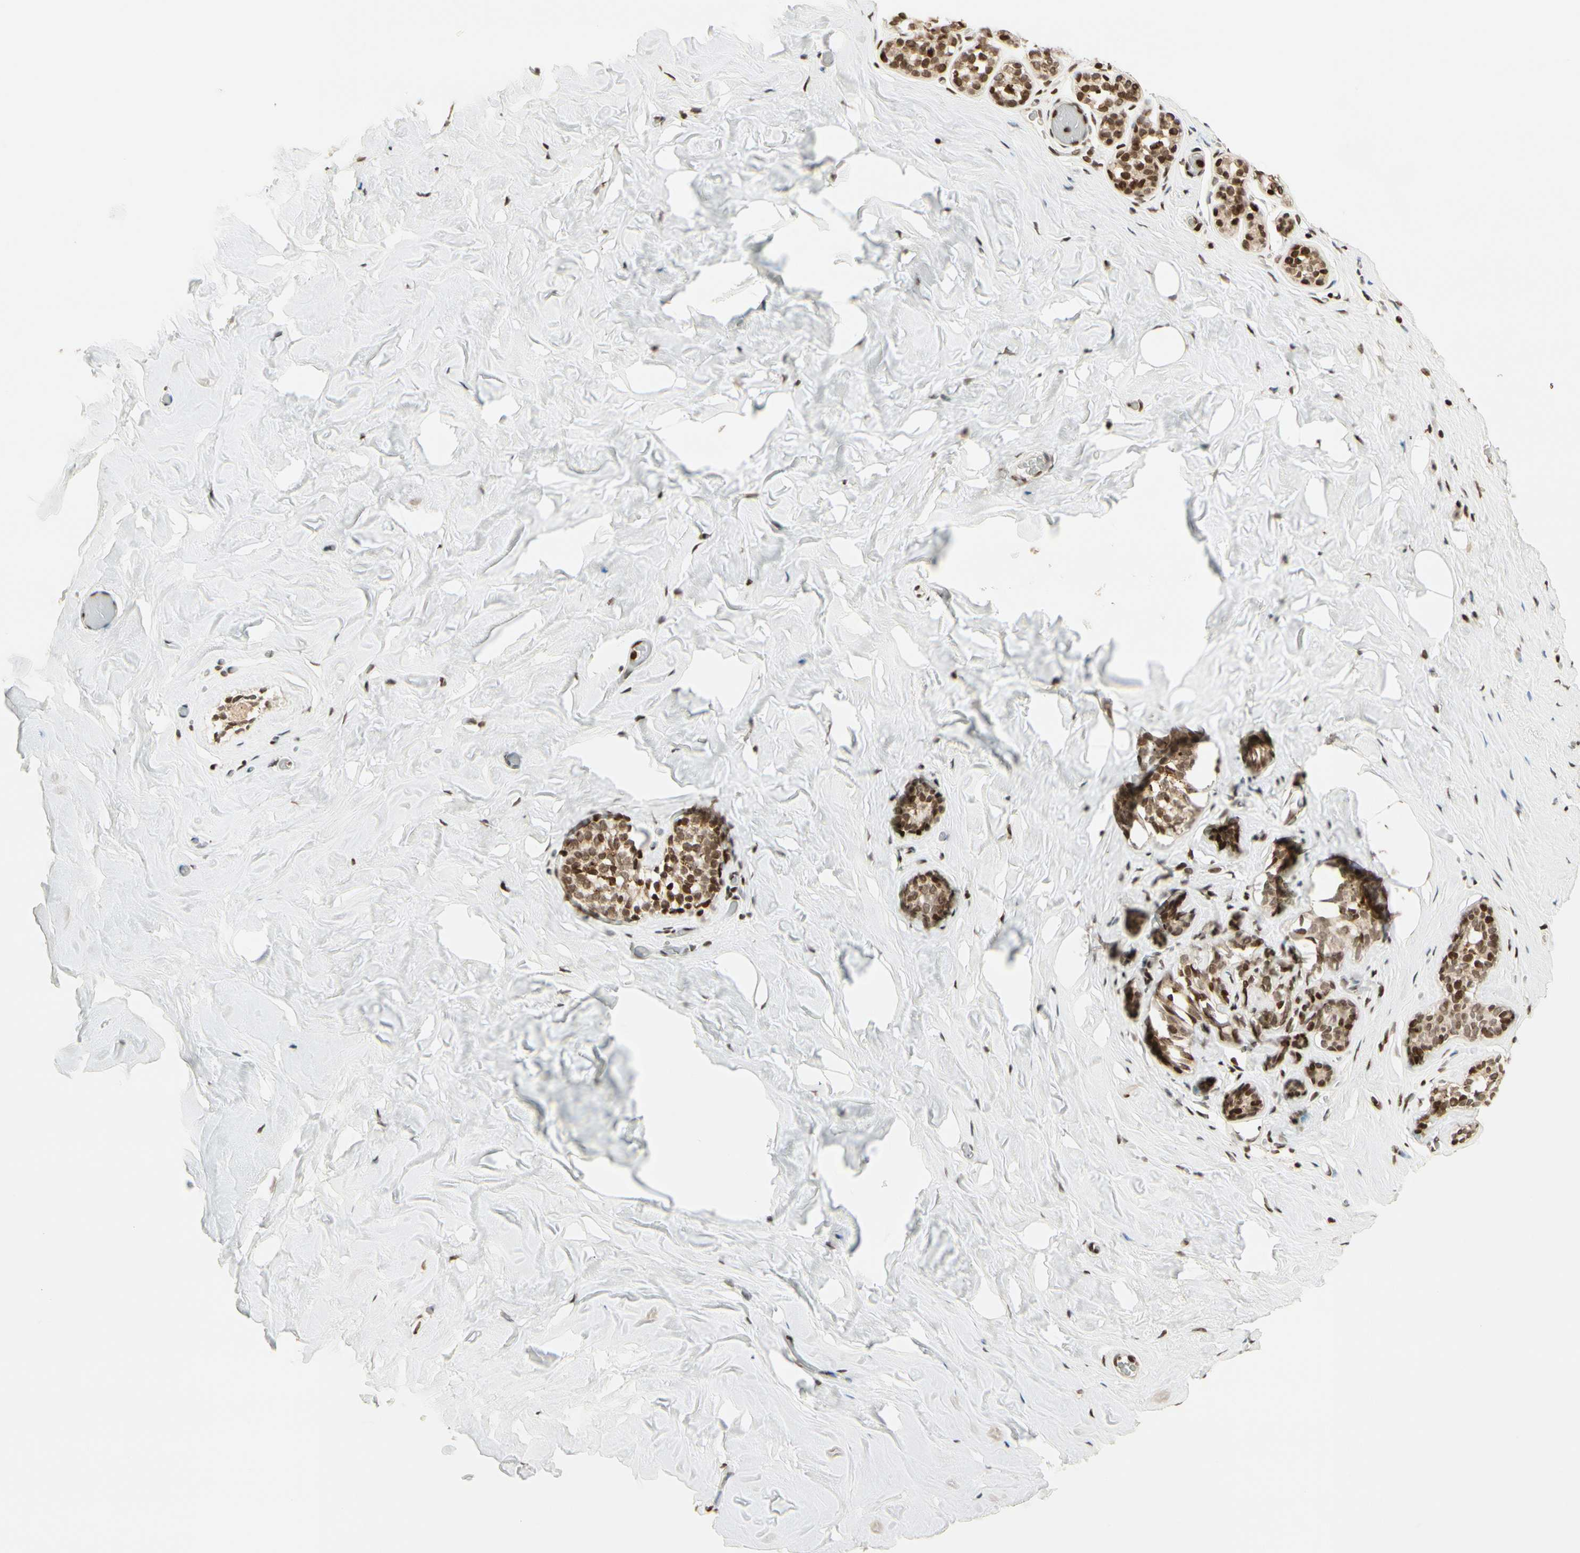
{"staining": {"intensity": "moderate", "quantity": ">75%", "location": "nuclear"}, "tissue": "breast", "cell_type": "Adipocytes", "image_type": "normal", "snomed": [{"axis": "morphology", "description": "Normal tissue, NOS"}, {"axis": "topography", "description": "Breast"}], "caption": "The photomicrograph displays immunohistochemical staining of unremarkable breast. There is moderate nuclear staining is identified in about >75% of adipocytes.", "gene": "TSHZ3", "patient": {"sex": "female", "age": 75}}